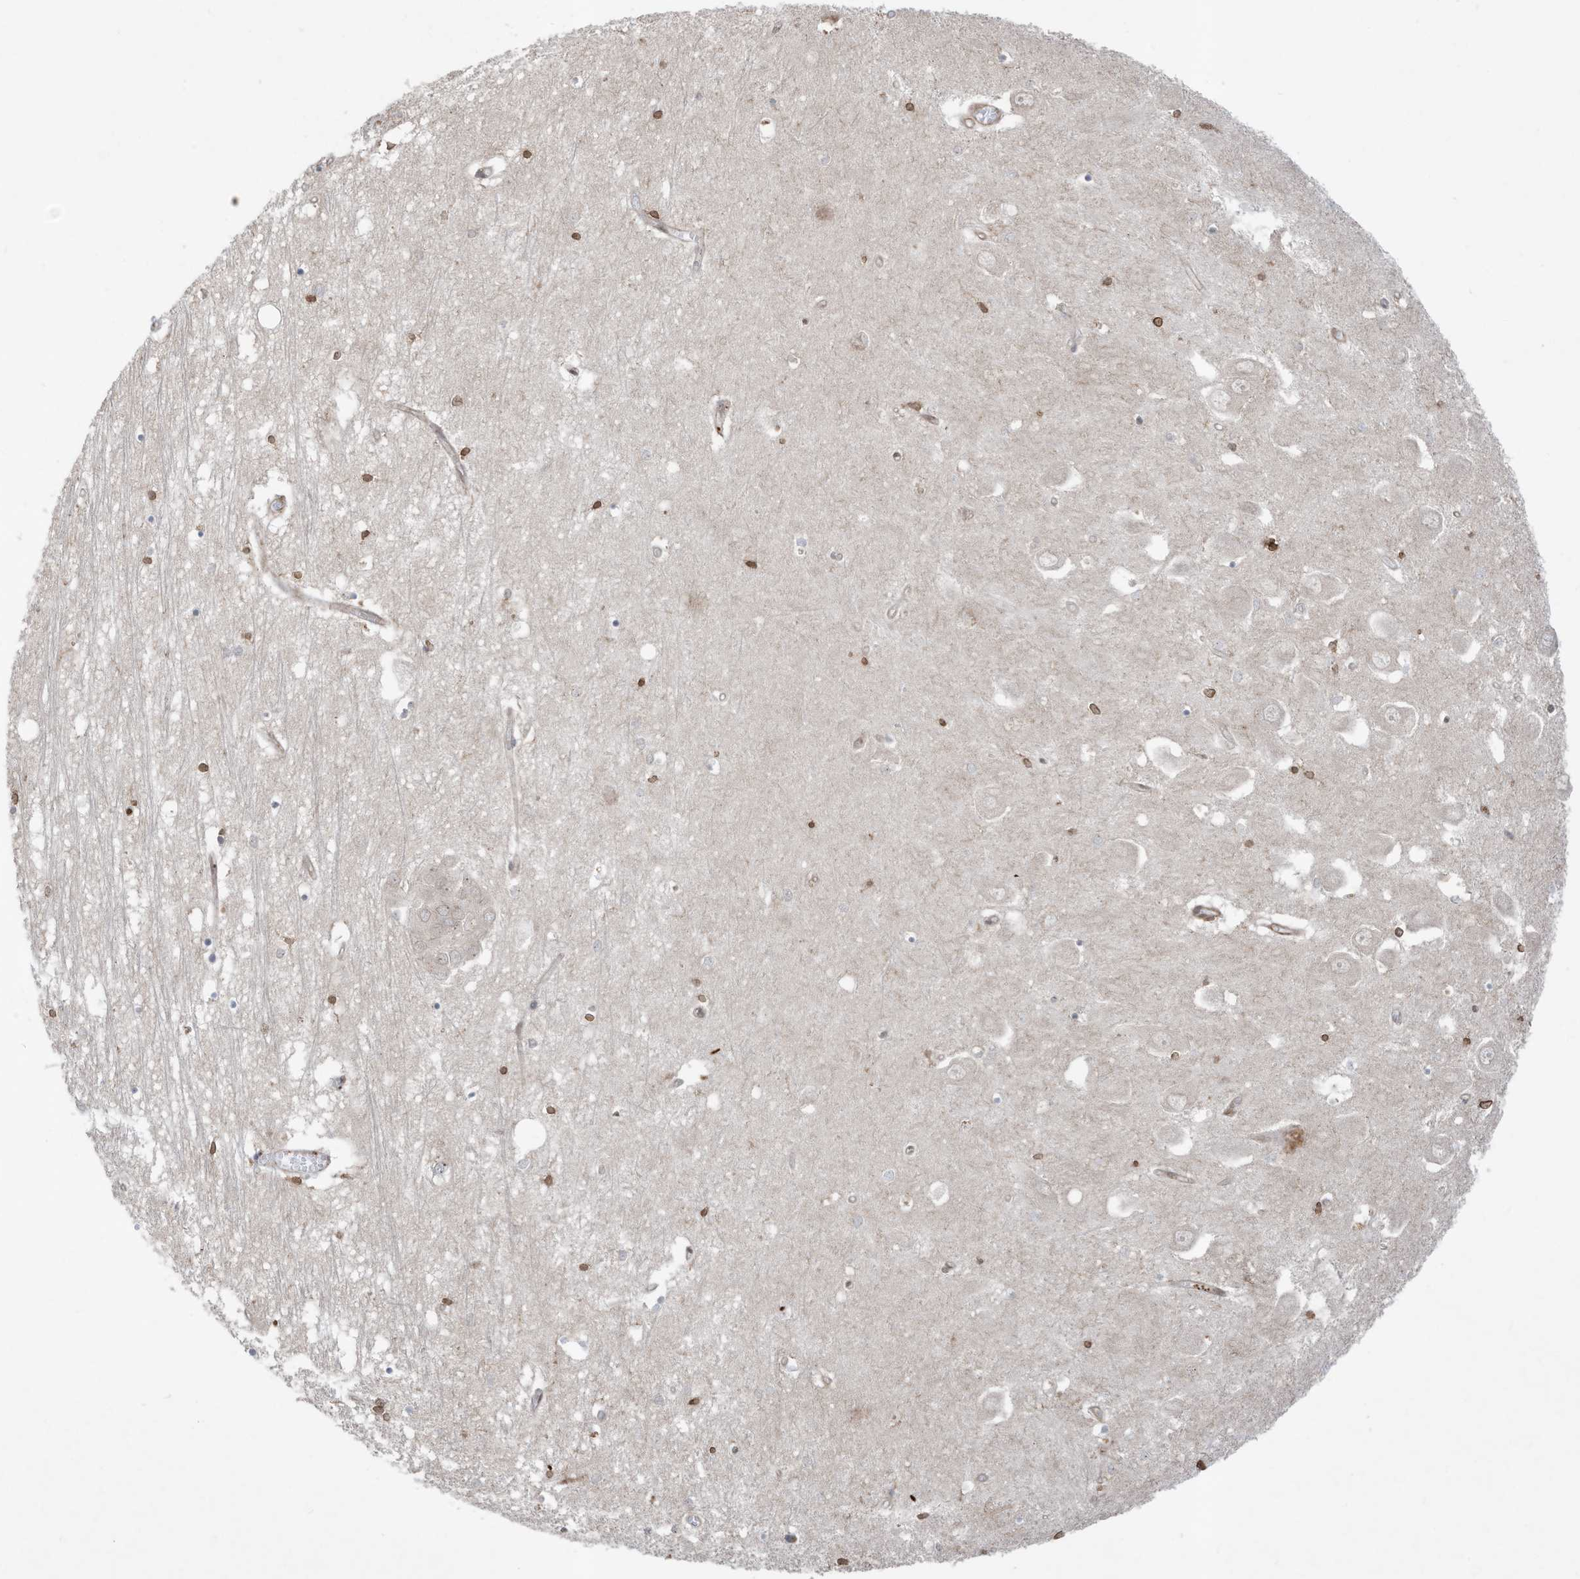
{"staining": {"intensity": "moderate", "quantity": "25%-75%", "location": "nuclear"}, "tissue": "hippocampus", "cell_type": "Glial cells", "image_type": "normal", "snomed": [{"axis": "morphology", "description": "Normal tissue, NOS"}, {"axis": "topography", "description": "Hippocampus"}], "caption": "Approximately 25%-75% of glial cells in unremarkable hippocampus reveal moderate nuclear protein expression as visualized by brown immunohistochemical staining.", "gene": "REPIN1", "patient": {"sex": "male", "age": 70}}